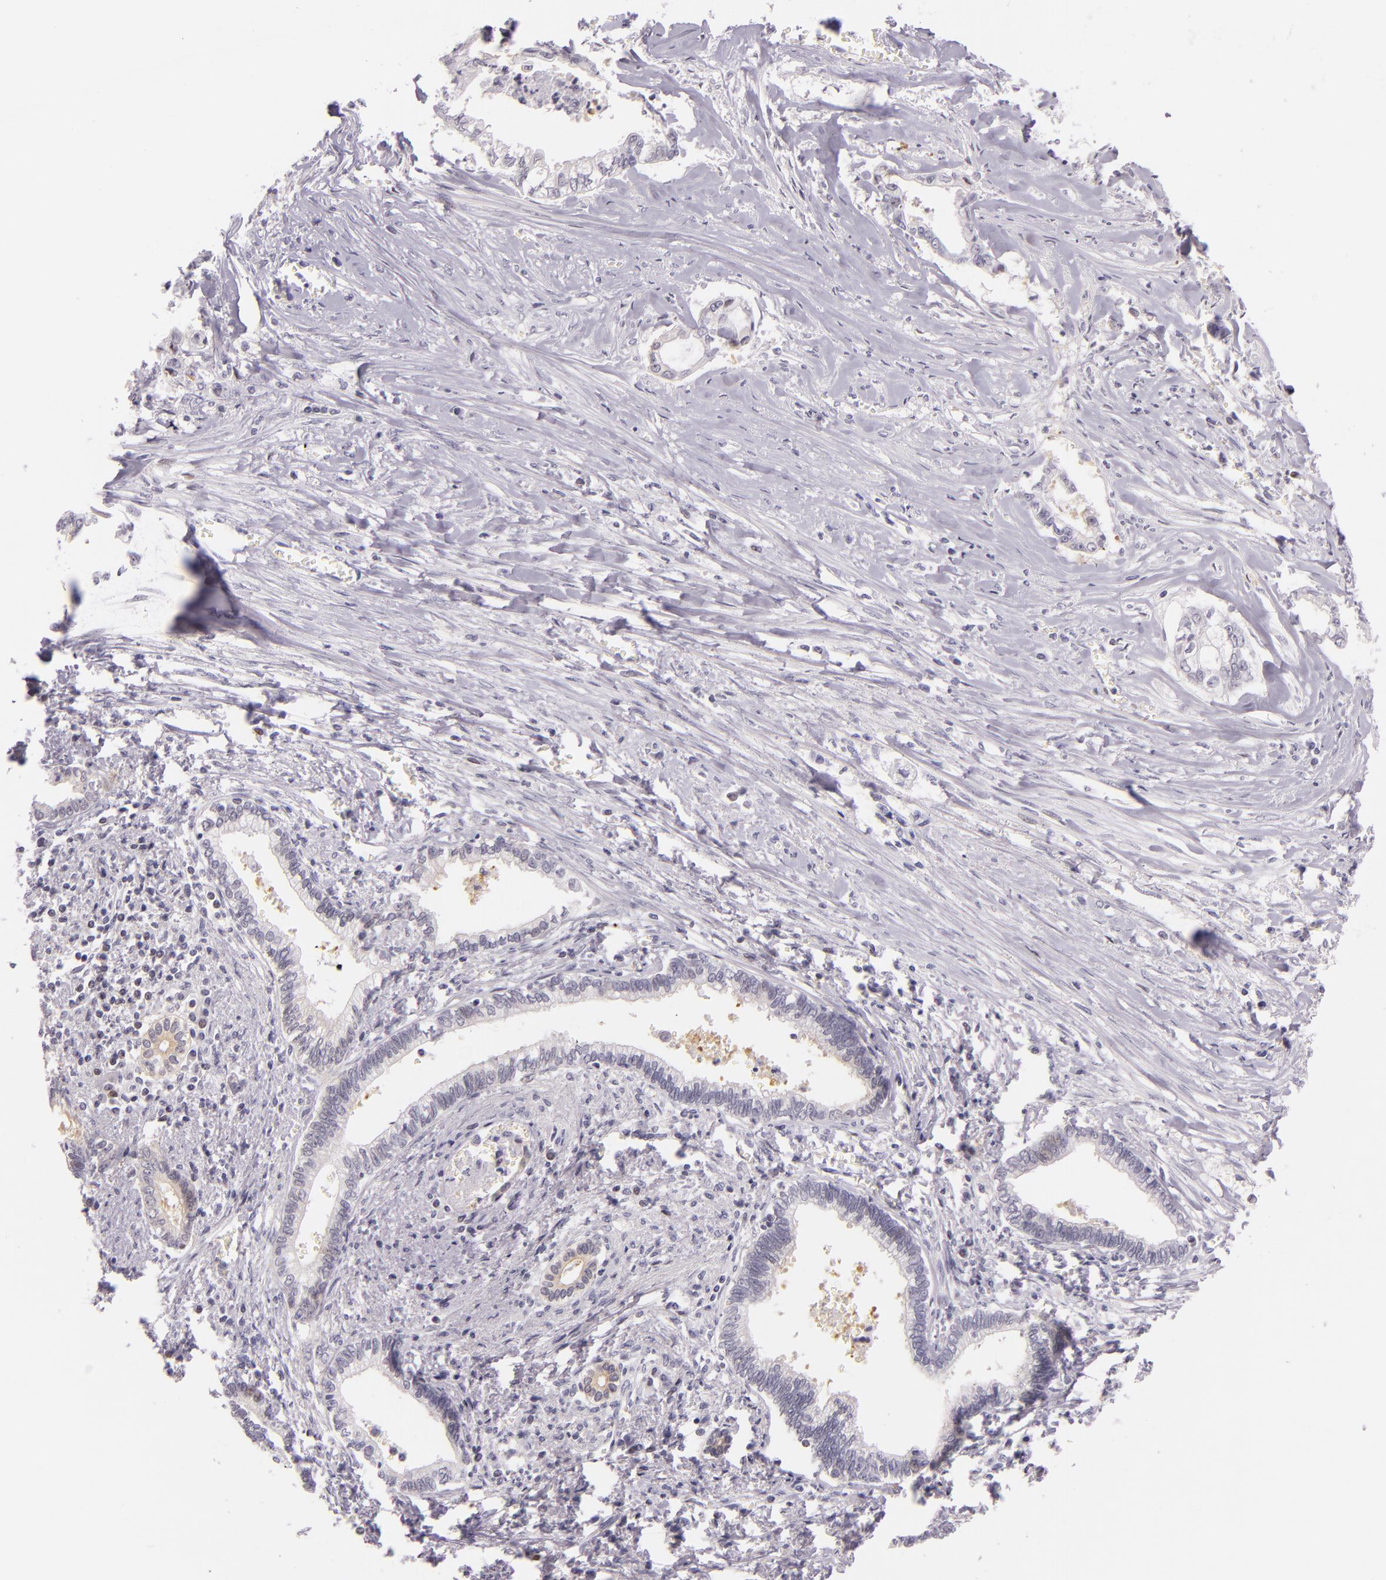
{"staining": {"intensity": "negative", "quantity": "none", "location": "none"}, "tissue": "liver cancer", "cell_type": "Tumor cells", "image_type": "cancer", "snomed": [{"axis": "morphology", "description": "Cholangiocarcinoma"}, {"axis": "topography", "description": "Liver"}], "caption": "Immunohistochemistry (IHC) micrograph of liver cholangiocarcinoma stained for a protein (brown), which demonstrates no positivity in tumor cells.", "gene": "HSP90AA1", "patient": {"sex": "male", "age": 57}}